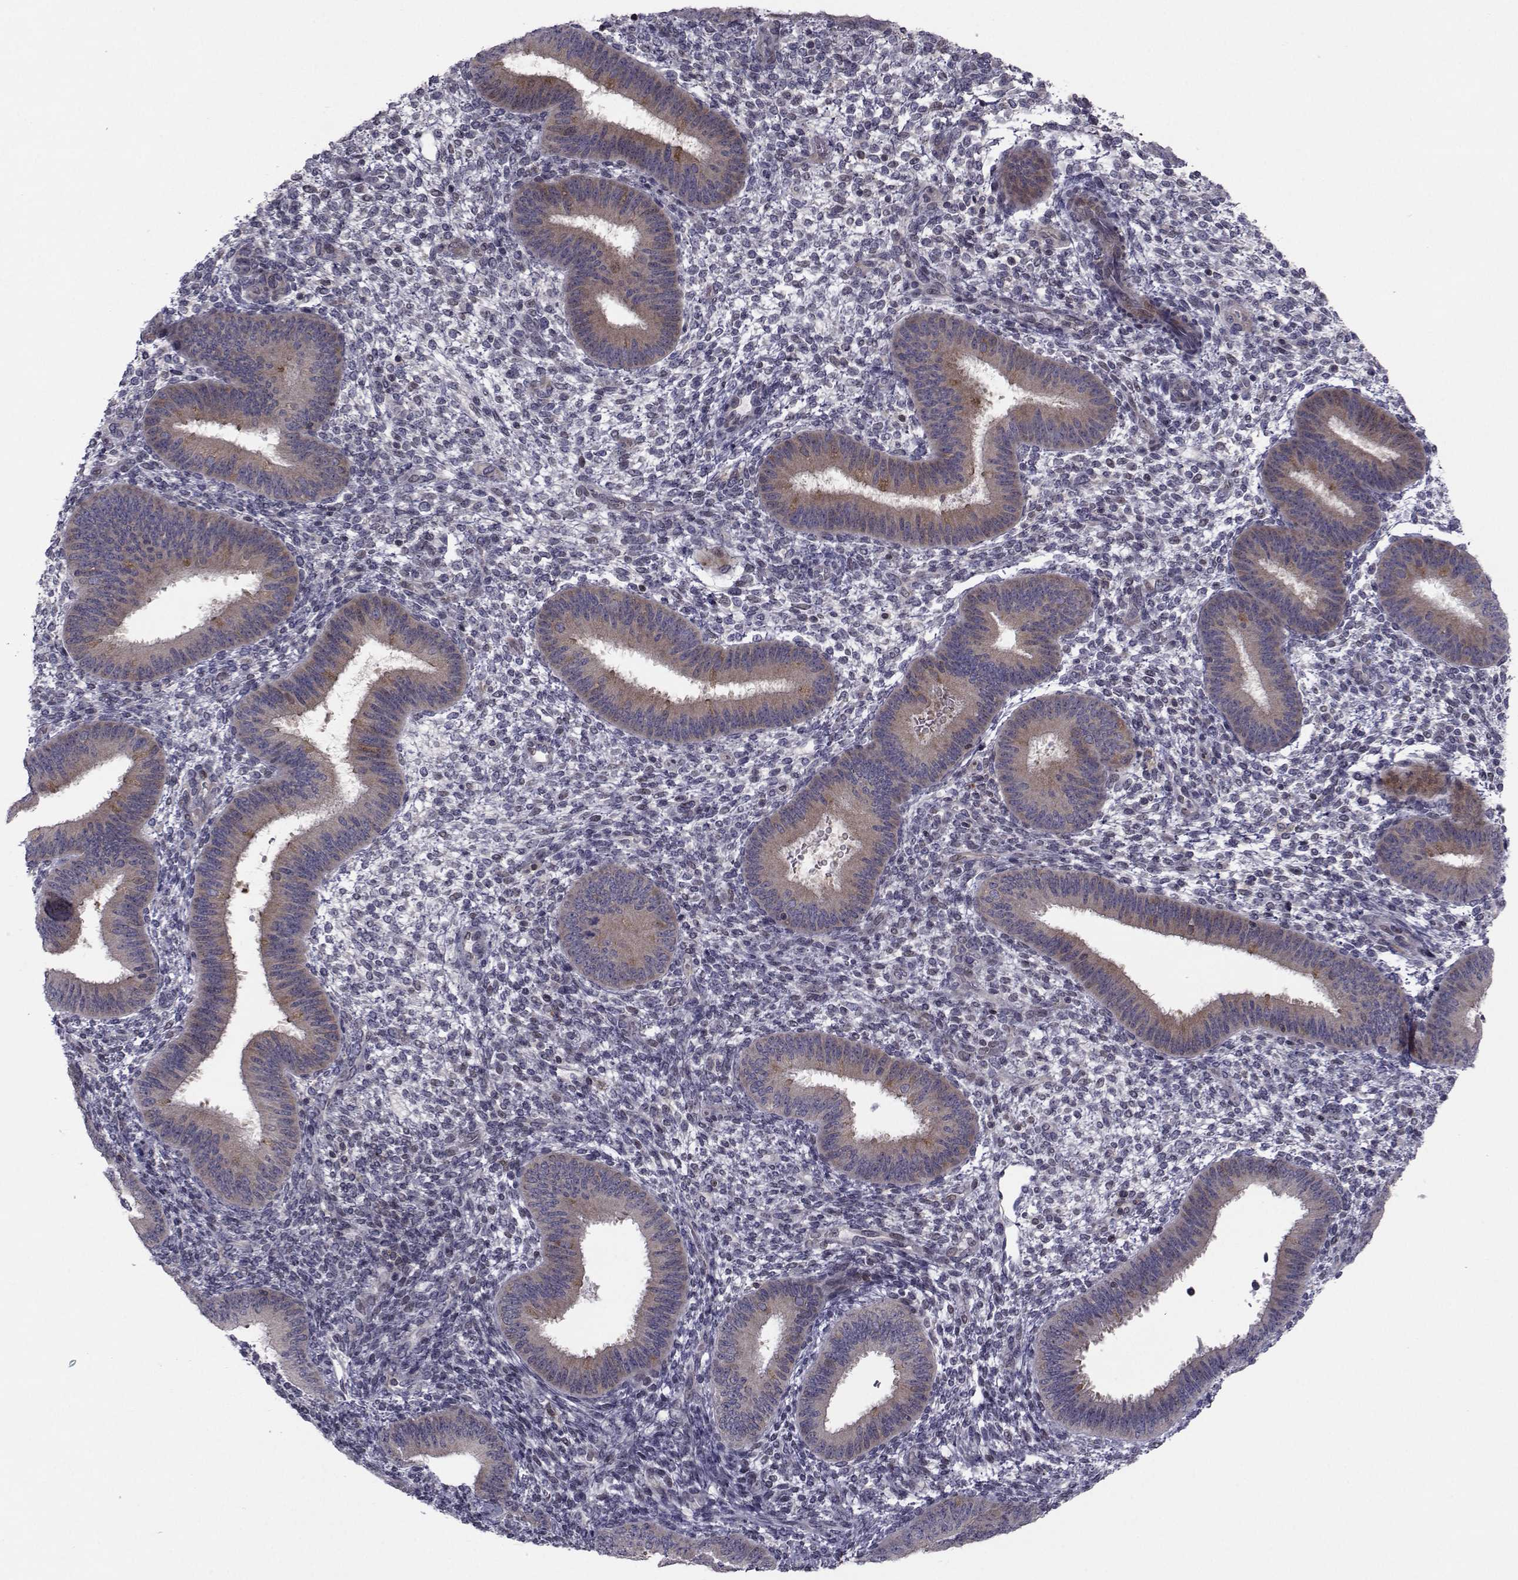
{"staining": {"intensity": "negative", "quantity": "none", "location": "none"}, "tissue": "endometrium", "cell_type": "Cells in endometrial stroma", "image_type": "normal", "snomed": [{"axis": "morphology", "description": "Normal tissue, NOS"}, {"axis": "topography", "description": "Endometrium"}], "caption": "Immunohistochemistry (IHC) photomicrograph of normal human endometrium stained for a protein (brown), which exhibits no positivity in cells in endometrial stroma.", "gene": "PCP4L1", "patient": {"sex": "female", "age": 39}}